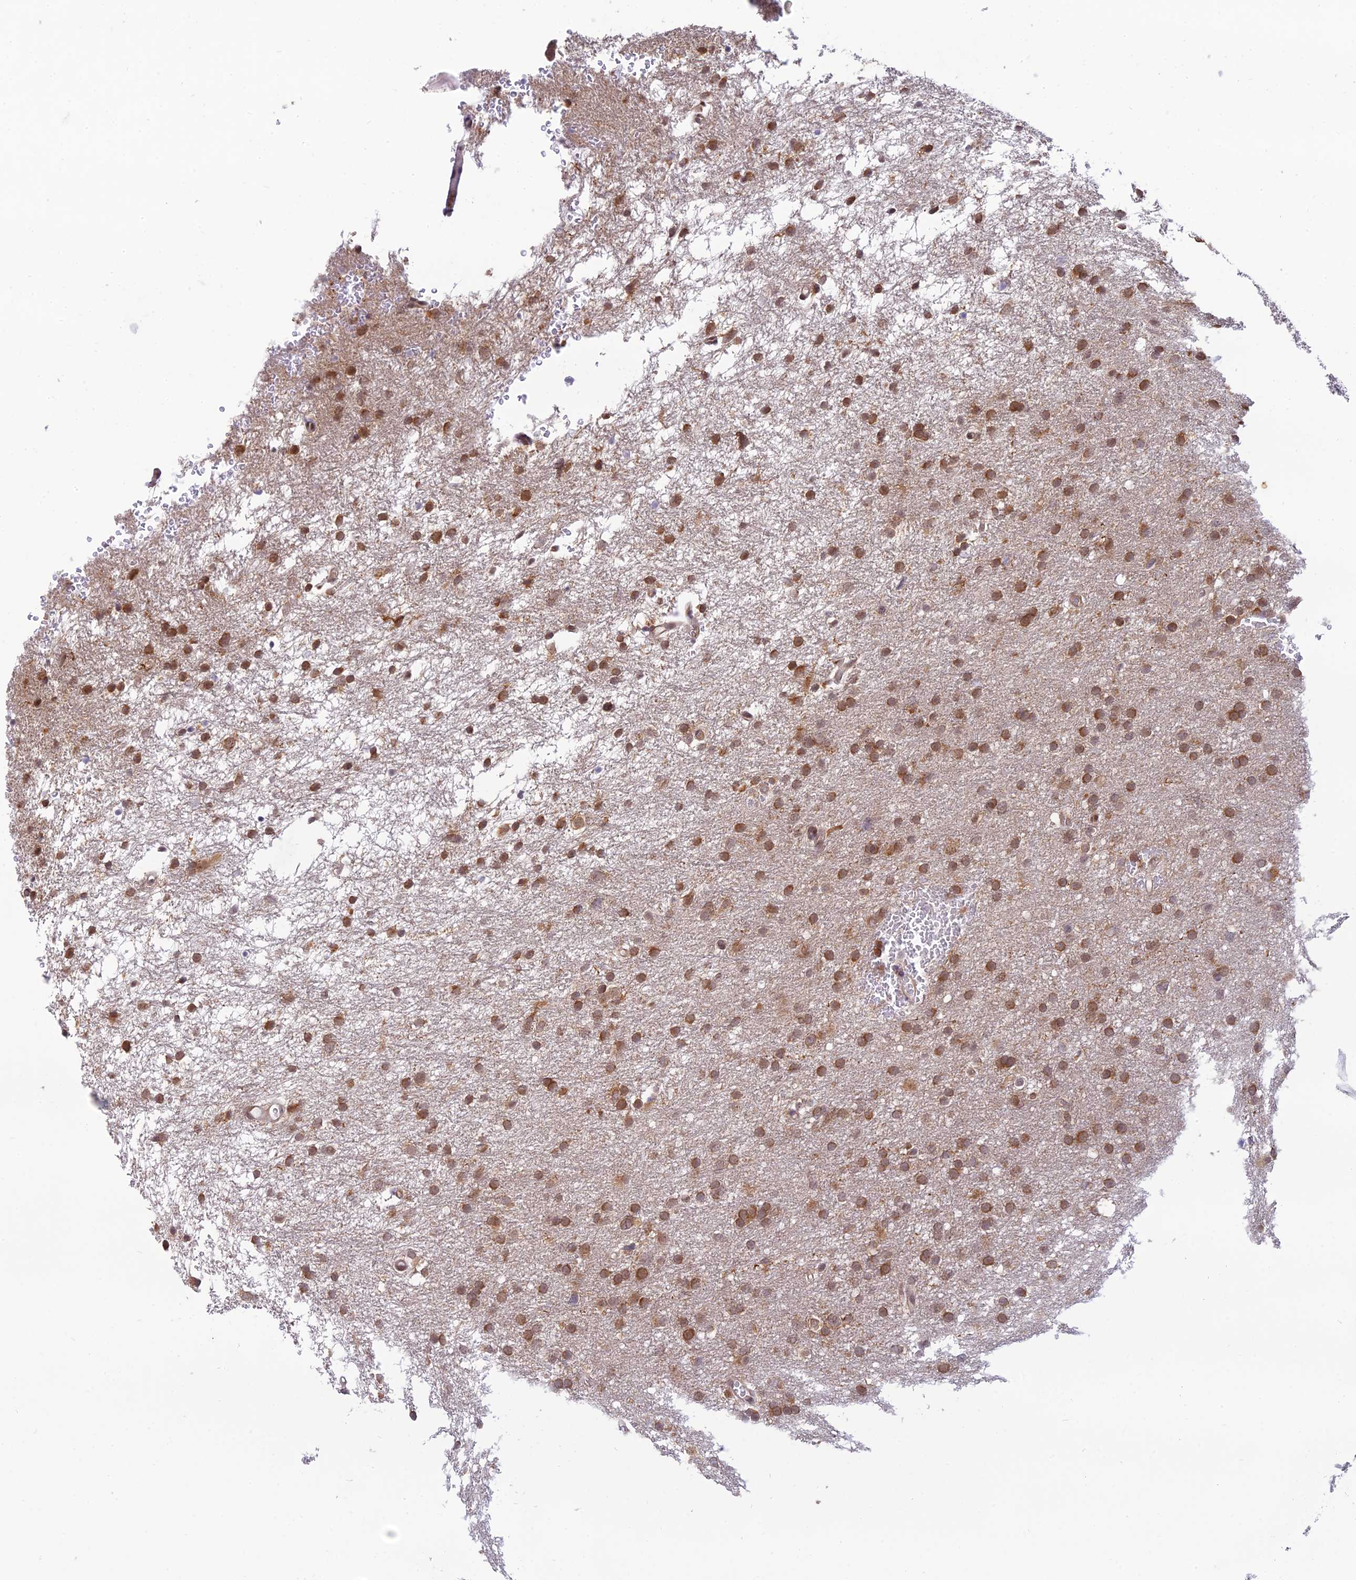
{"staining": {"intensity": "moderate", "quantity": ">75%", "location": "cytoplasmic/membranous,nuclear"}, "tissue": "glioma", "cell_type": "Tumor cells", "image_type": "cancer", "snomed": [{"axis": "morphology", "description": "Glioma, malignant, High grade"}, {"axis": "topography", "description": "Cerebral cortex"}], "caption": "Immunohistochemistry (DAB) staining of malignant high-grade glioma exhibits moderate cytoplasmic/membranous and nuclear protein positivity in about >75% of tumor cells.", "gene": "SKIC8", "patient": {"sex": "female", "age": 36}}